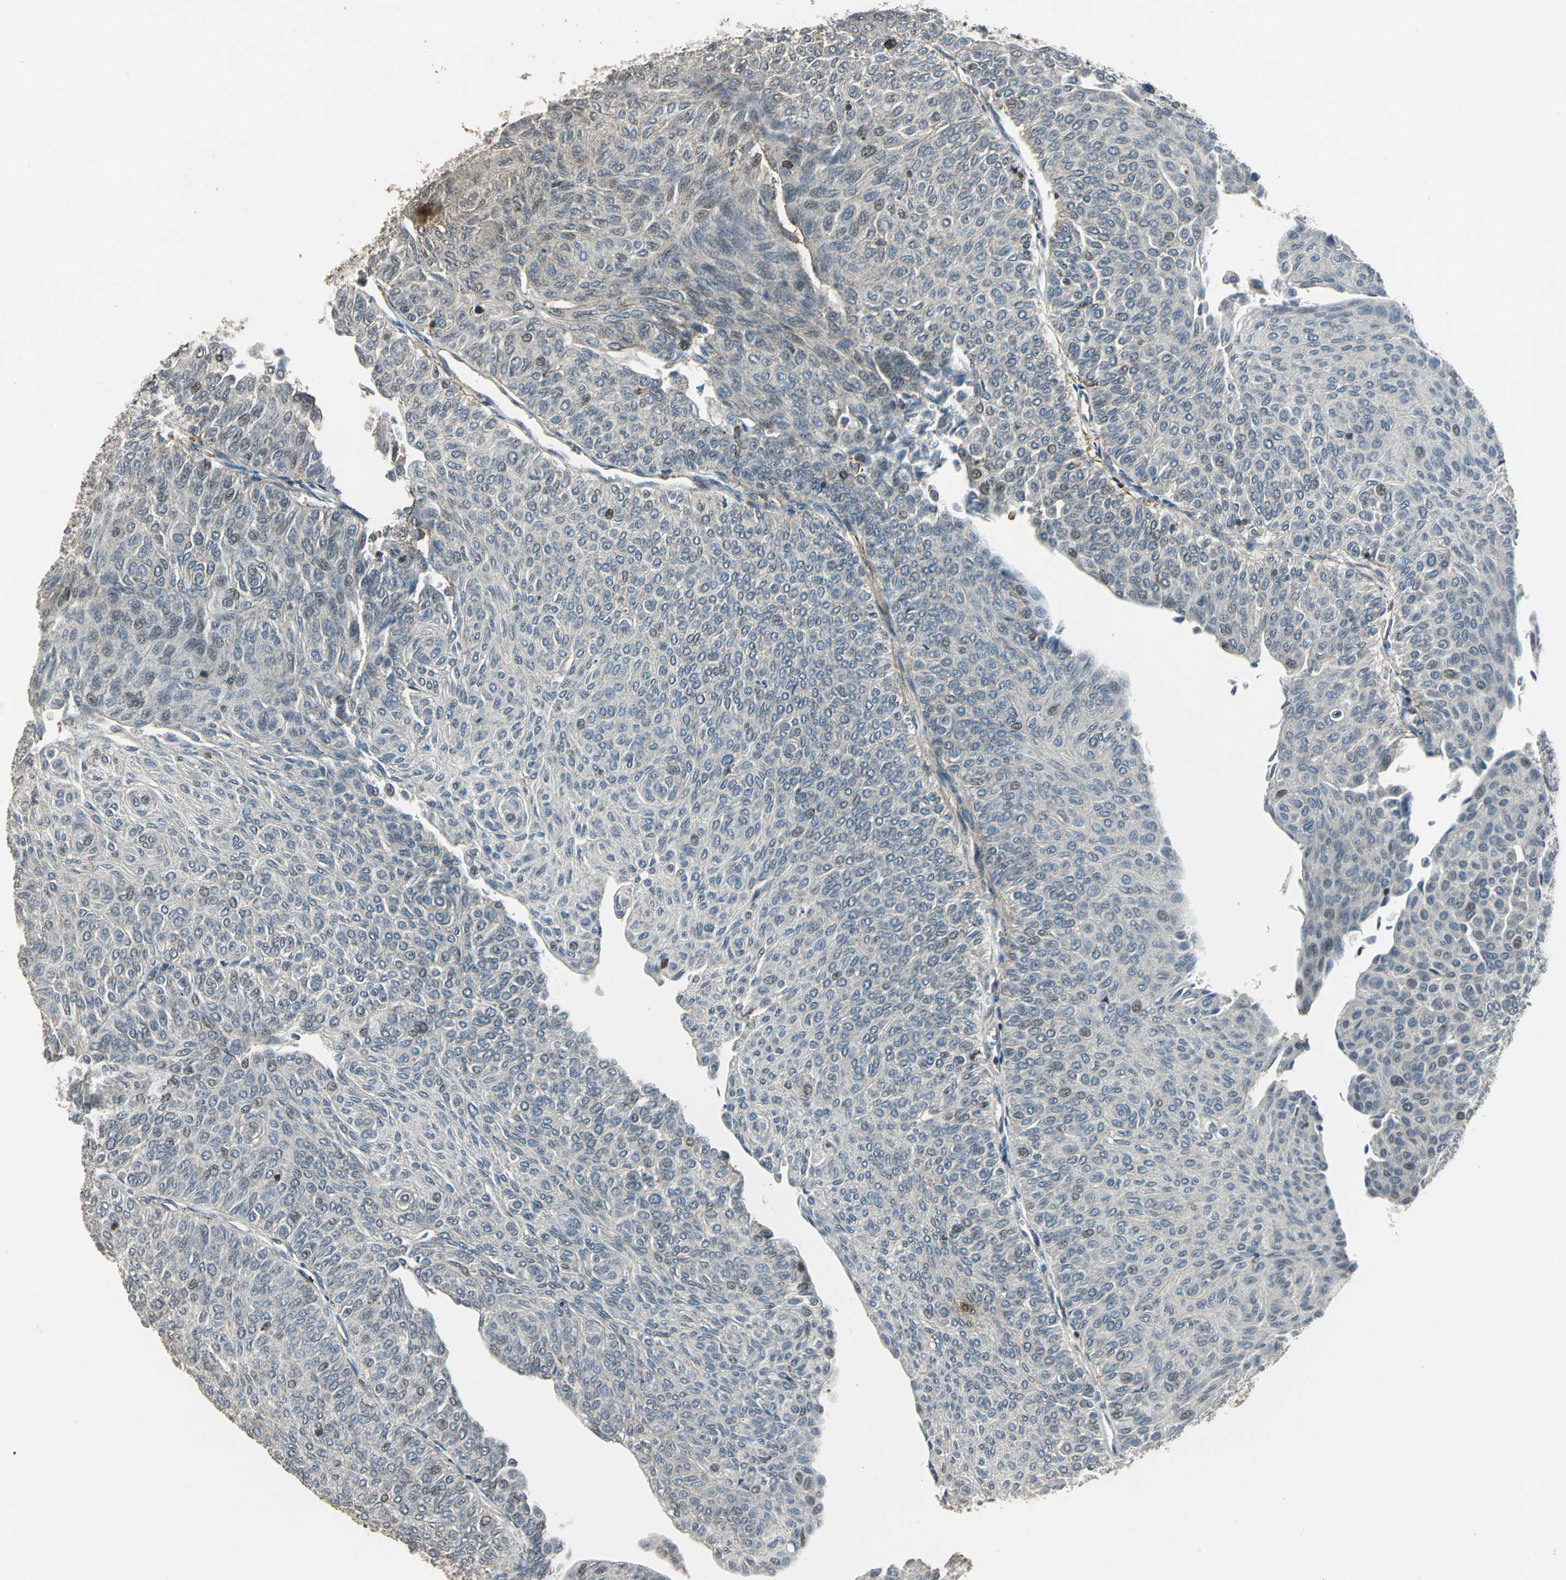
{"staining": {"intensity": "weak", "quantity": "25%-75%", "location": "cytoplasmic/membranous"}, "tissue": "urothelial cancer", "cell_type": "Tumor cells", "image_type": "cancer", "snomed": [{"axis": "morphology", "description": "Urothelial carcinoma, Low grade"}, {"axis": "topography", "description": "Urinary bladder"}], "caption": "Low-grade urothelial carcinoma tissue shows weak cytoplasmic/membranous expression in approximately 25%-75% of tumor cells, visualized by immunohistochemistry.", "gene": "DNAJB4", "patient": {"sex": "male", "age": 78}}